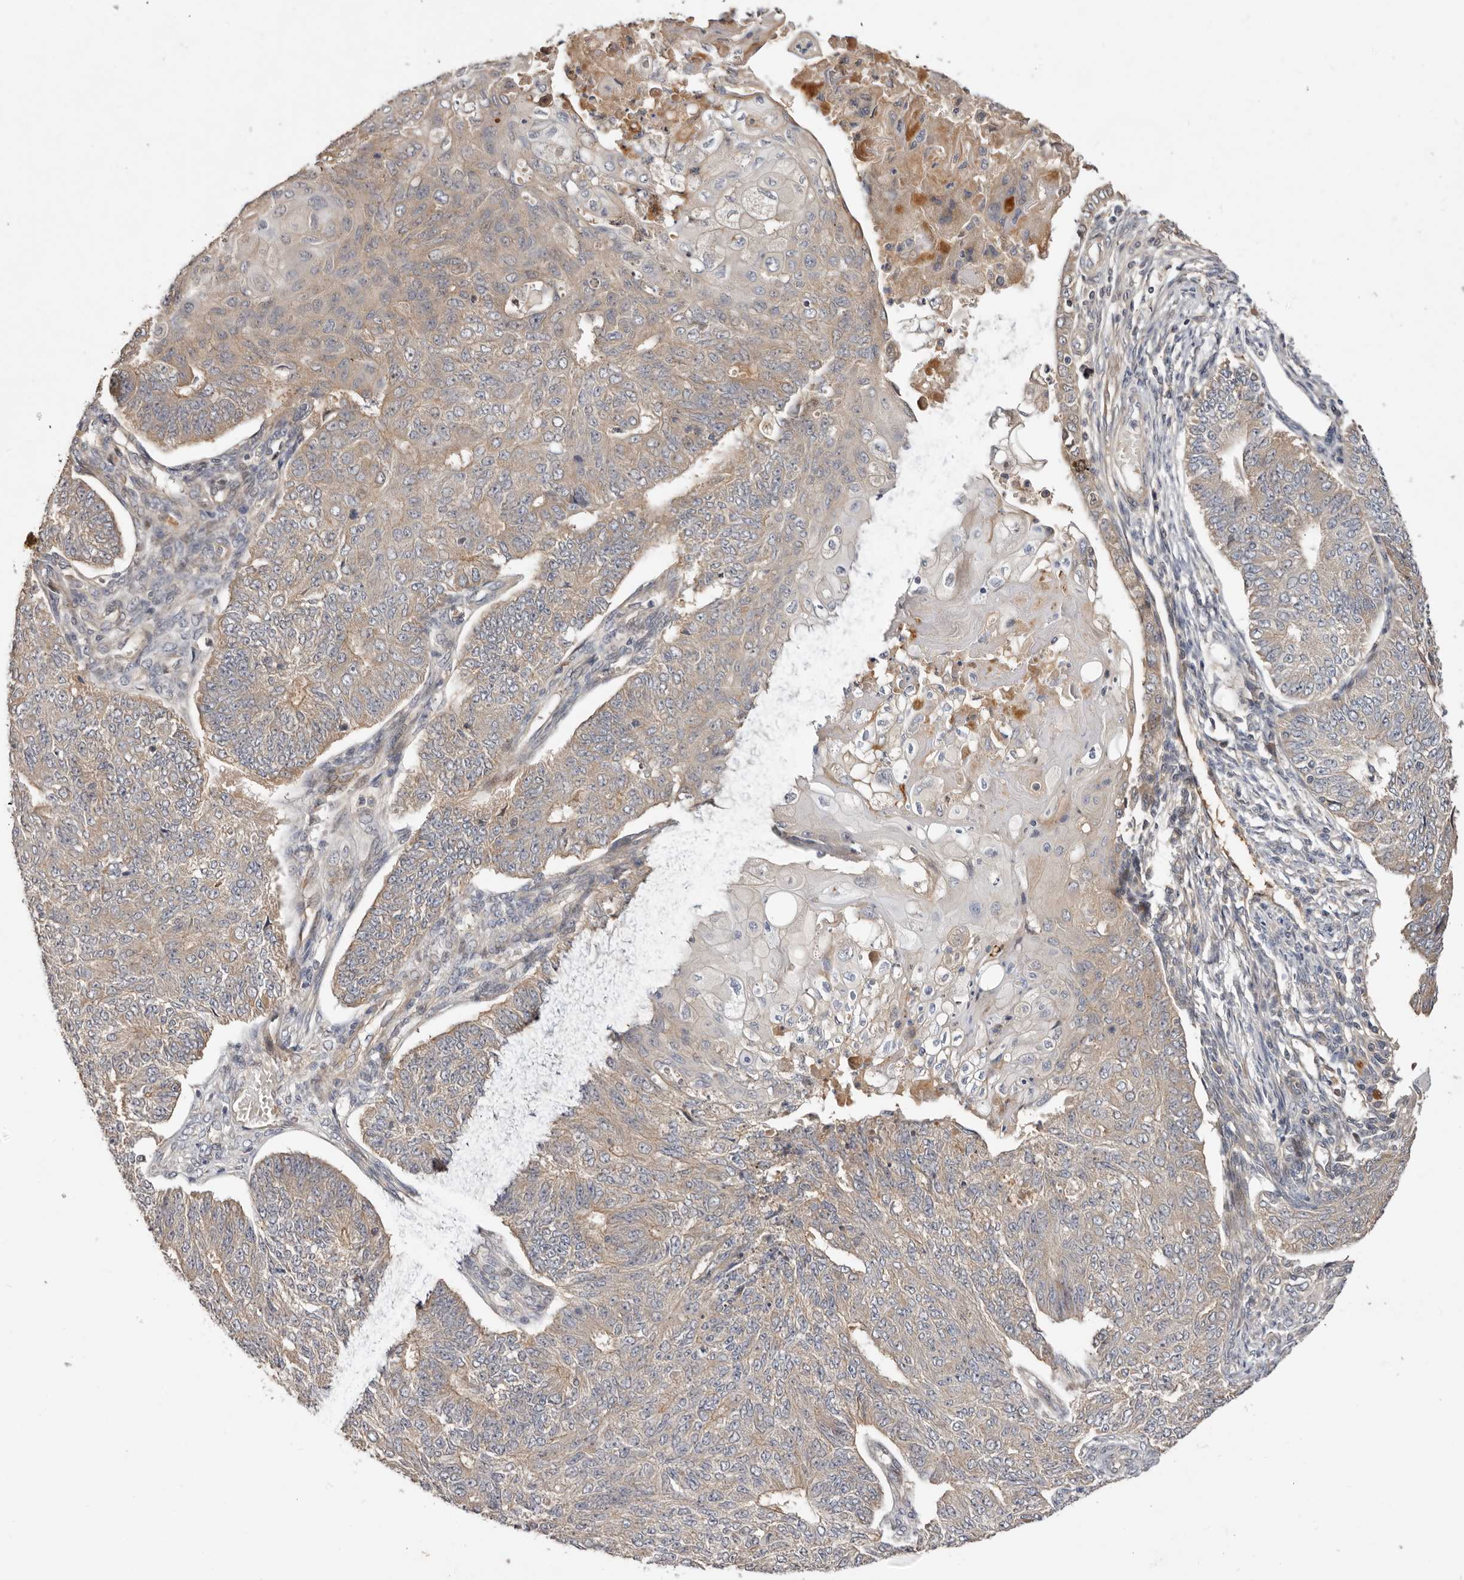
{"staining": {"intensity": "weak", "quantity": ">75%", "location": "cytoplasmic/membranous"}, "tissue": "endometrial cancer", "cell_type": "Tumor cells", "image_type": "cancer", "snomed": [{"axis": "morphology", "description": "Adenocarcinoma, NOS"}, {"axis": "topography", "description": "Endometrium"}], "caption": "IHC photomicrograph of neoplastic tissue: endometrial adenocarcinoma stained using immunohistochemistry displays low levels of weak protein expression localized specifically in the cytoplasmic/membranous of tumor cells, appearing as a cytoplasmic/membranous brown color.", "gene": "DOP1A", "patient": {"sex": "female", "age": 32}}